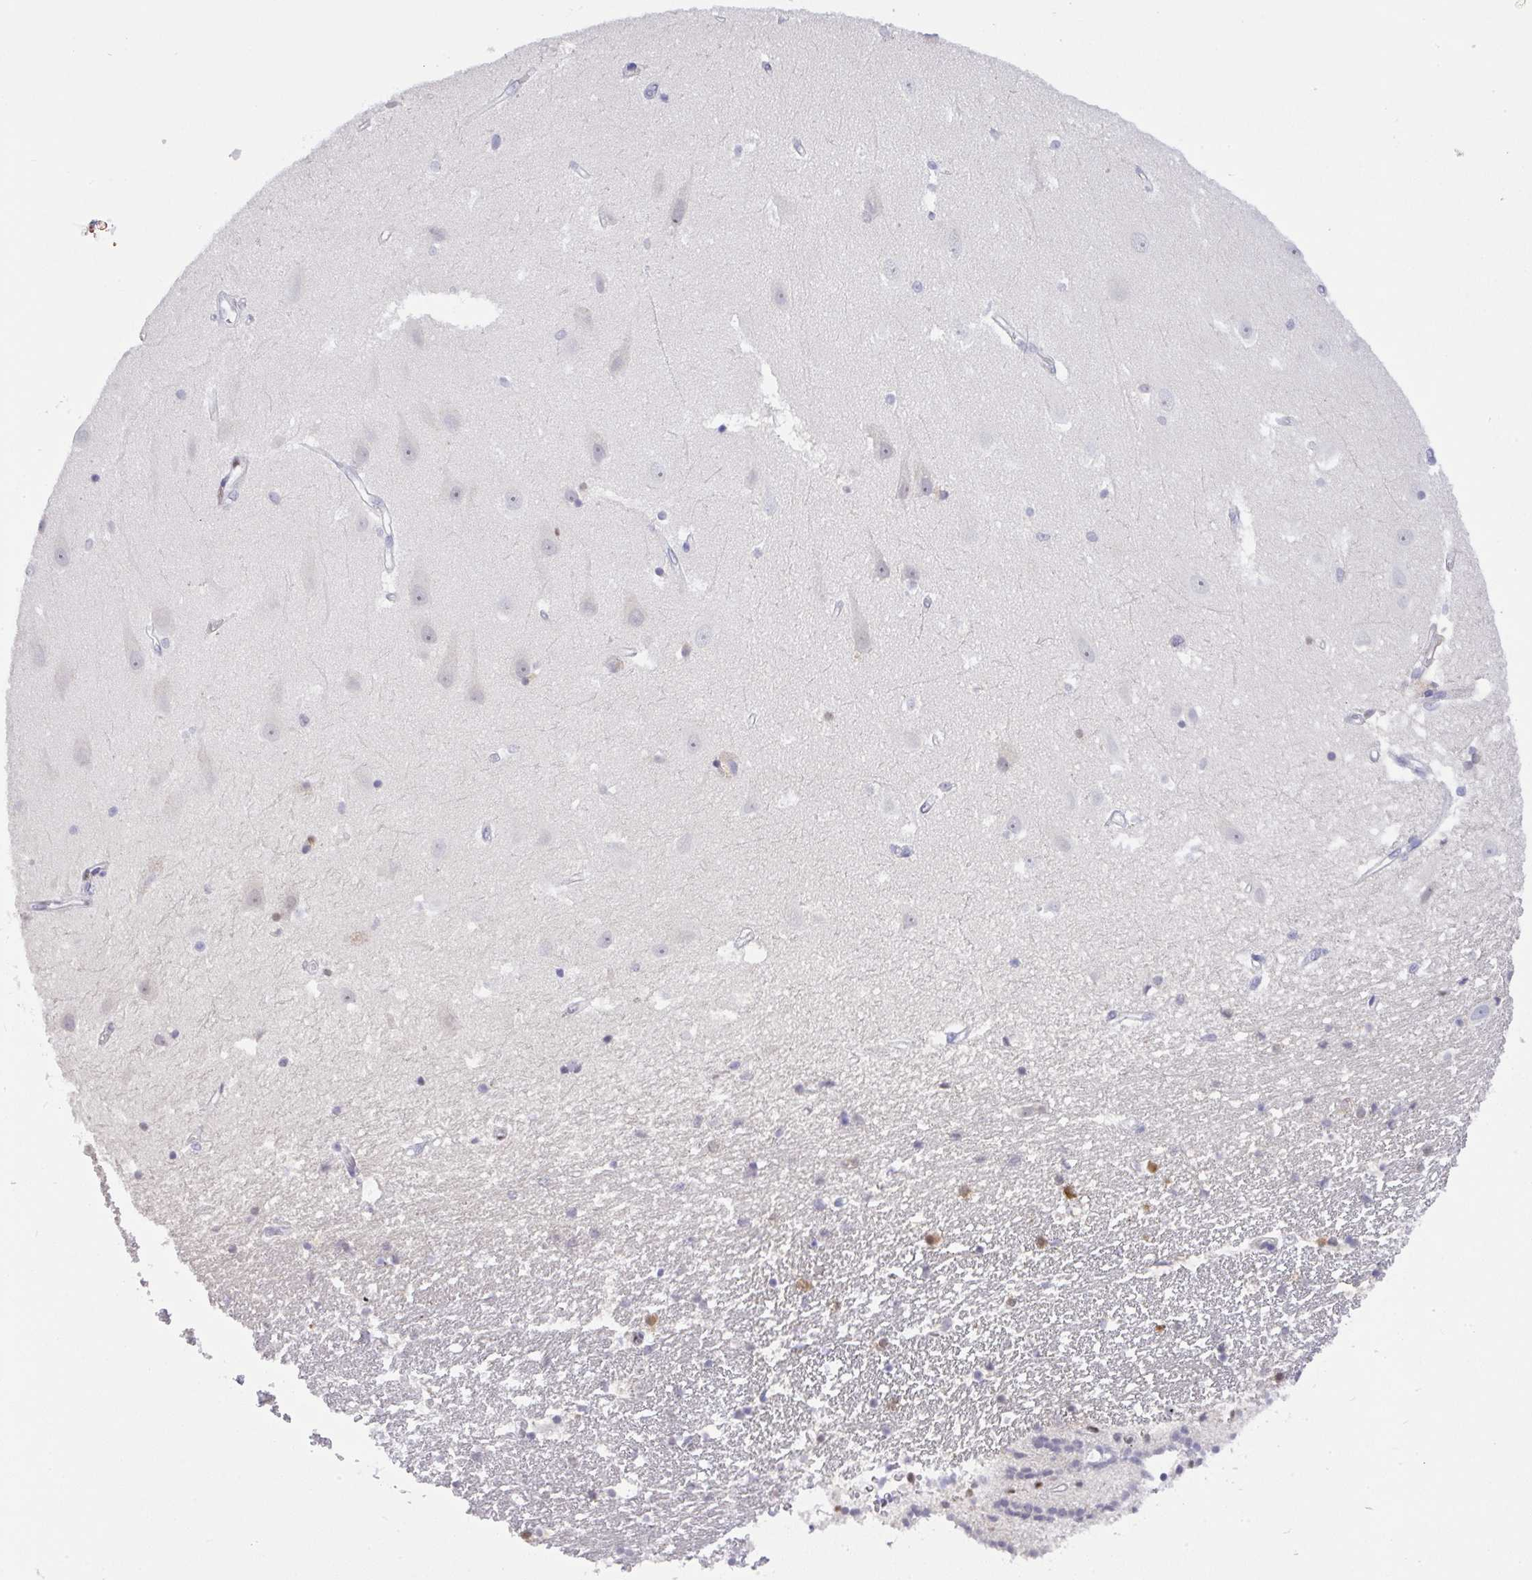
{"staining": {"intensity": "moderate", "quantity": "<25%", "location": "nuclear"}, "tissue": "hippocampus", "cell_type": "Glial cells", "image_type": "normal", "snomed": [{"axis": "morphology", "description": "Normal tissue, NOS"}, {"axis": "topography", "description": "Hippocampus"}], "caption": "This image reveals immunohistochemistry (IHC) staining of normal human hippocampus, with low moderate nuclear expression in about <25% of glial cells.", "gene": "BBX", "patient": {"sex": "male", "age": 63}}